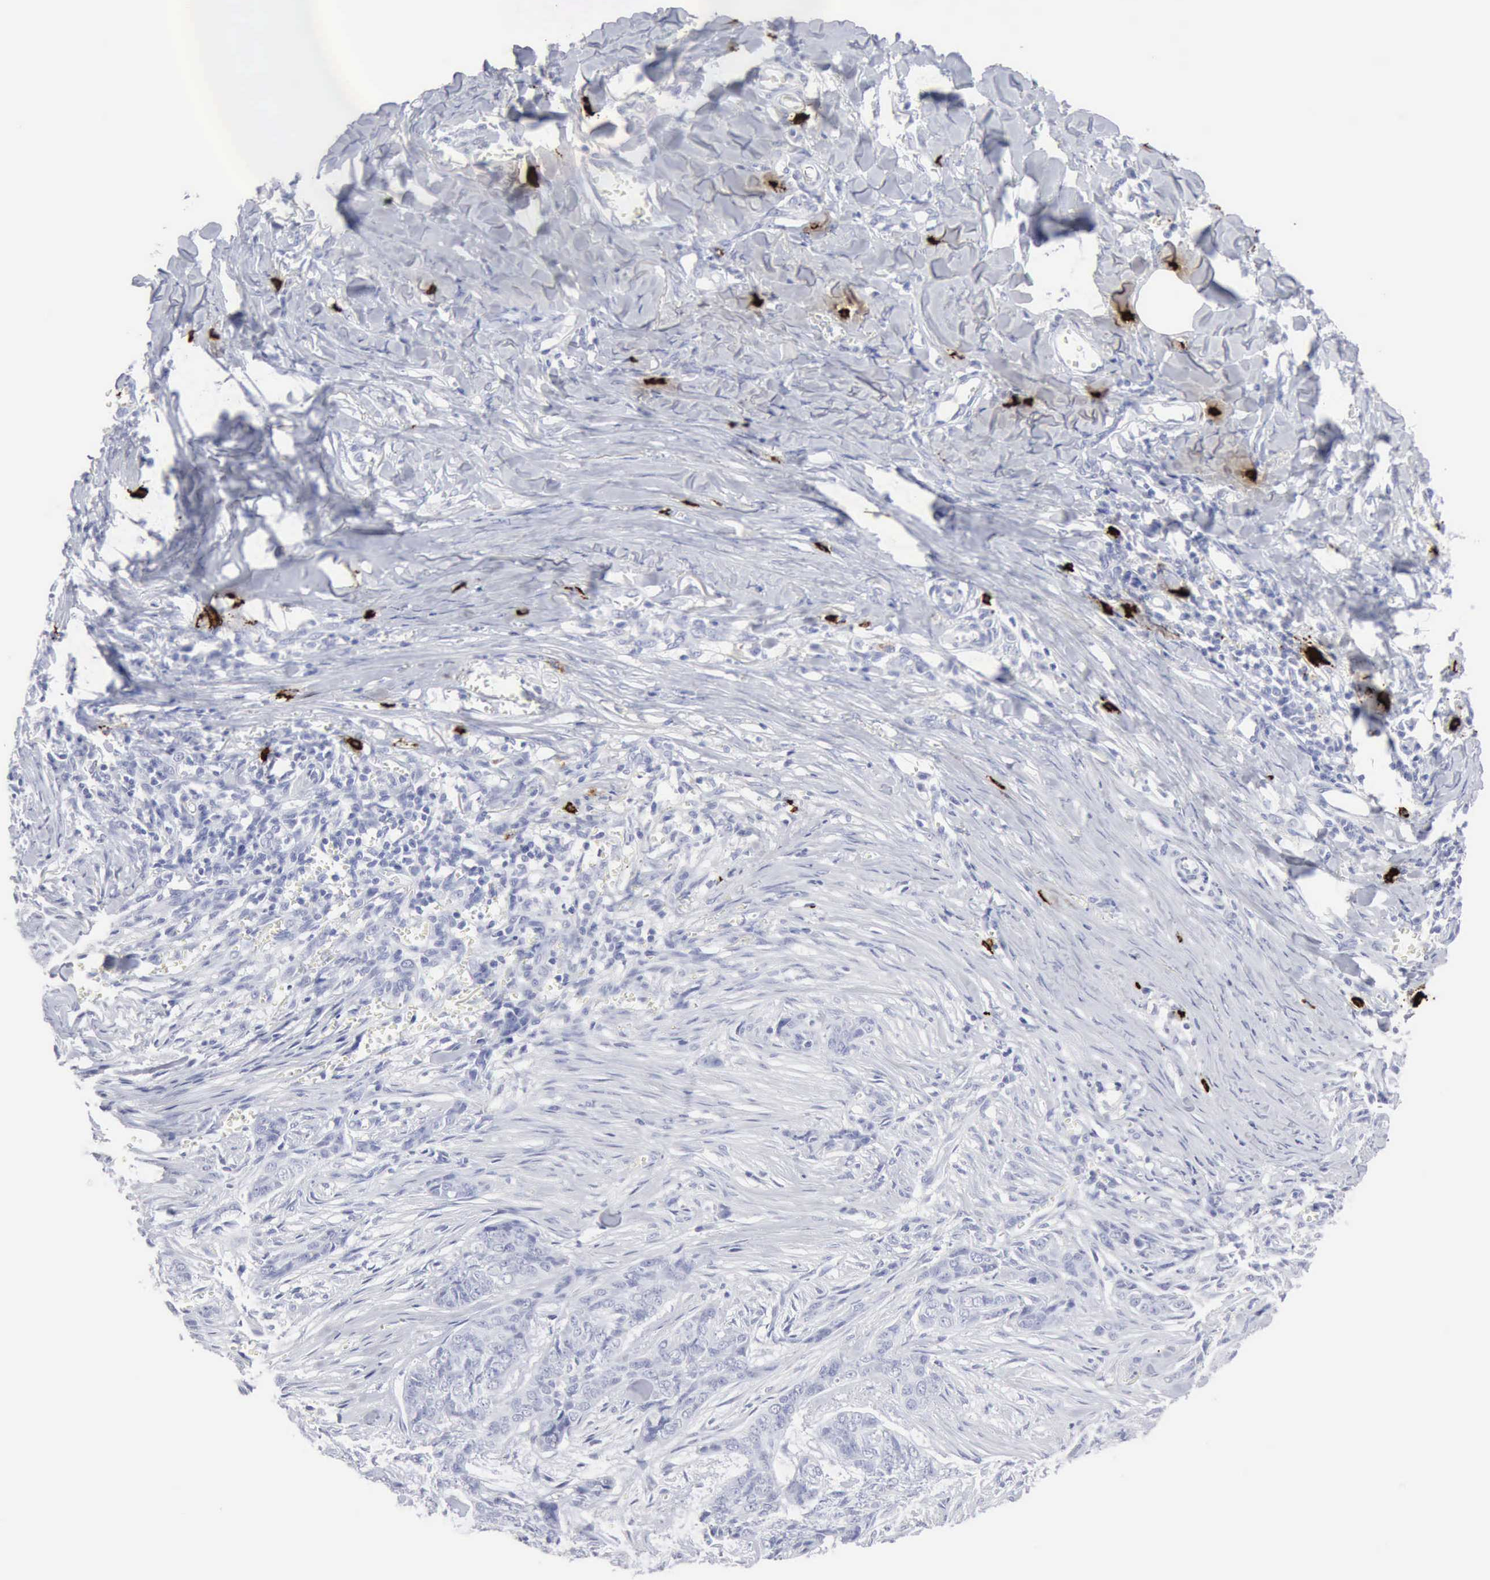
{"staining": {"intensity": "negative", "quantity": "none", "location": "none"}, "tissue": "skin cancer", "cell_type": "Tumor cells", "image_type": "cancer", "snomed": [{"axis": "morphology", "description": "Normal tissue, NOS"}, {"axis": "morphology", "description": "Basal cell carcinoma"}, {"axis": "topography", "description": "Skin"}], "caption": "IHC micrograph of neoplastic tissue: human basal cell carcinoma (skin) stained with DAB (3,3'-diaminobenzidine) shows no significant protein expression in tumor cells.", "gene": "CMA1", "patient": {"sex": "female", "age": 65}}